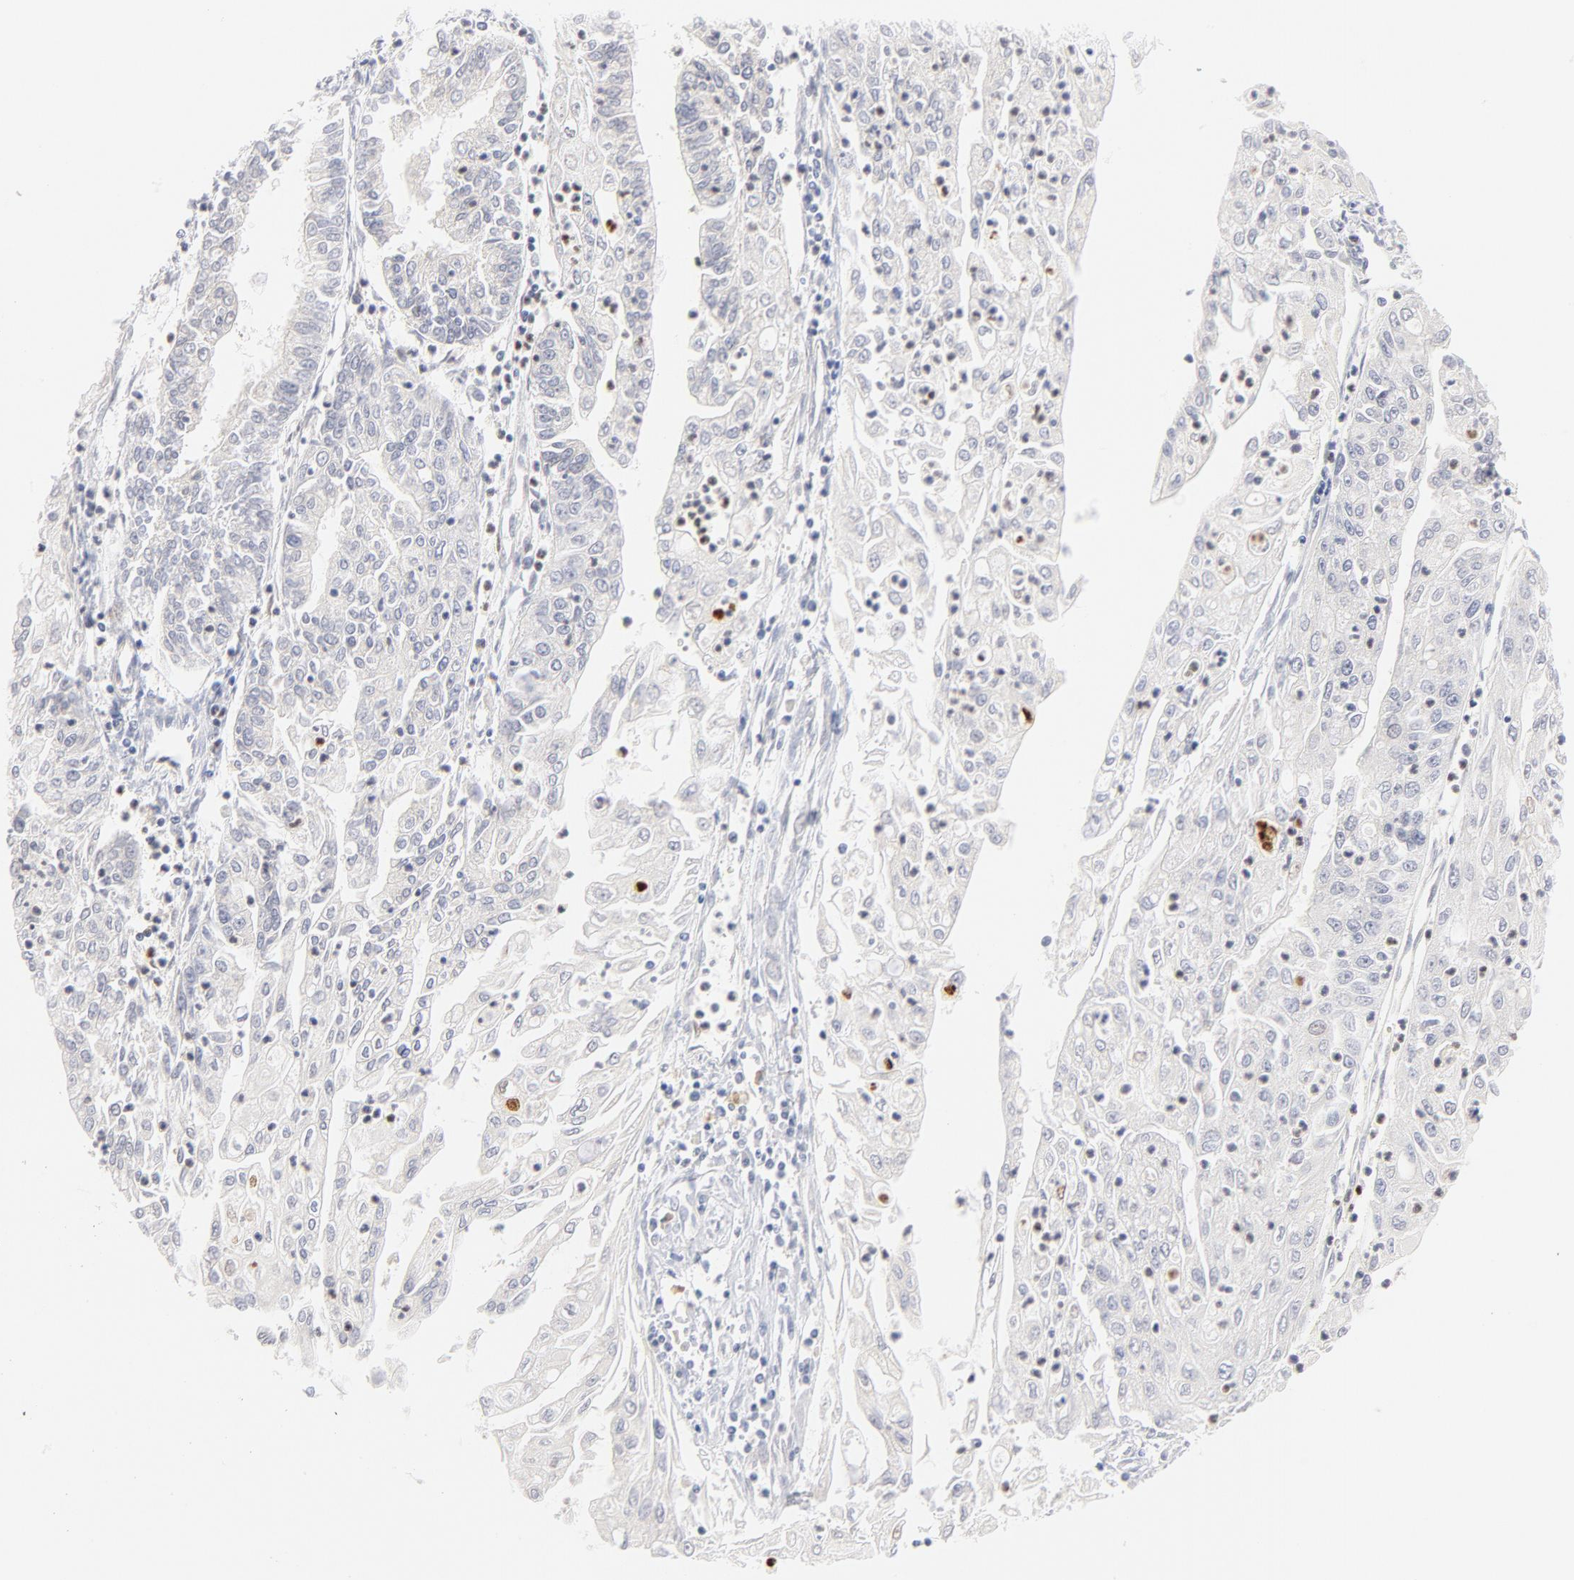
{"staining": {"intensity": "negative", "quantity": "none", "location": "none"}, "tissue": "endometrial cancer", "cell_type": "Tumor cells", "image_type": "cancer", "snomed": [{"axis": "morphology", "description": "Adenocarcinoma, NOS"}, {"axis": "topography", "description": "Endometrium"}], "caption": "Human endometrial cancer (adenocarcinoma) stained for a protein using IHC reveals no staining in tumor cells.", "gene": "MTERF2", "patient": {"sex": "female", "age": 75}}